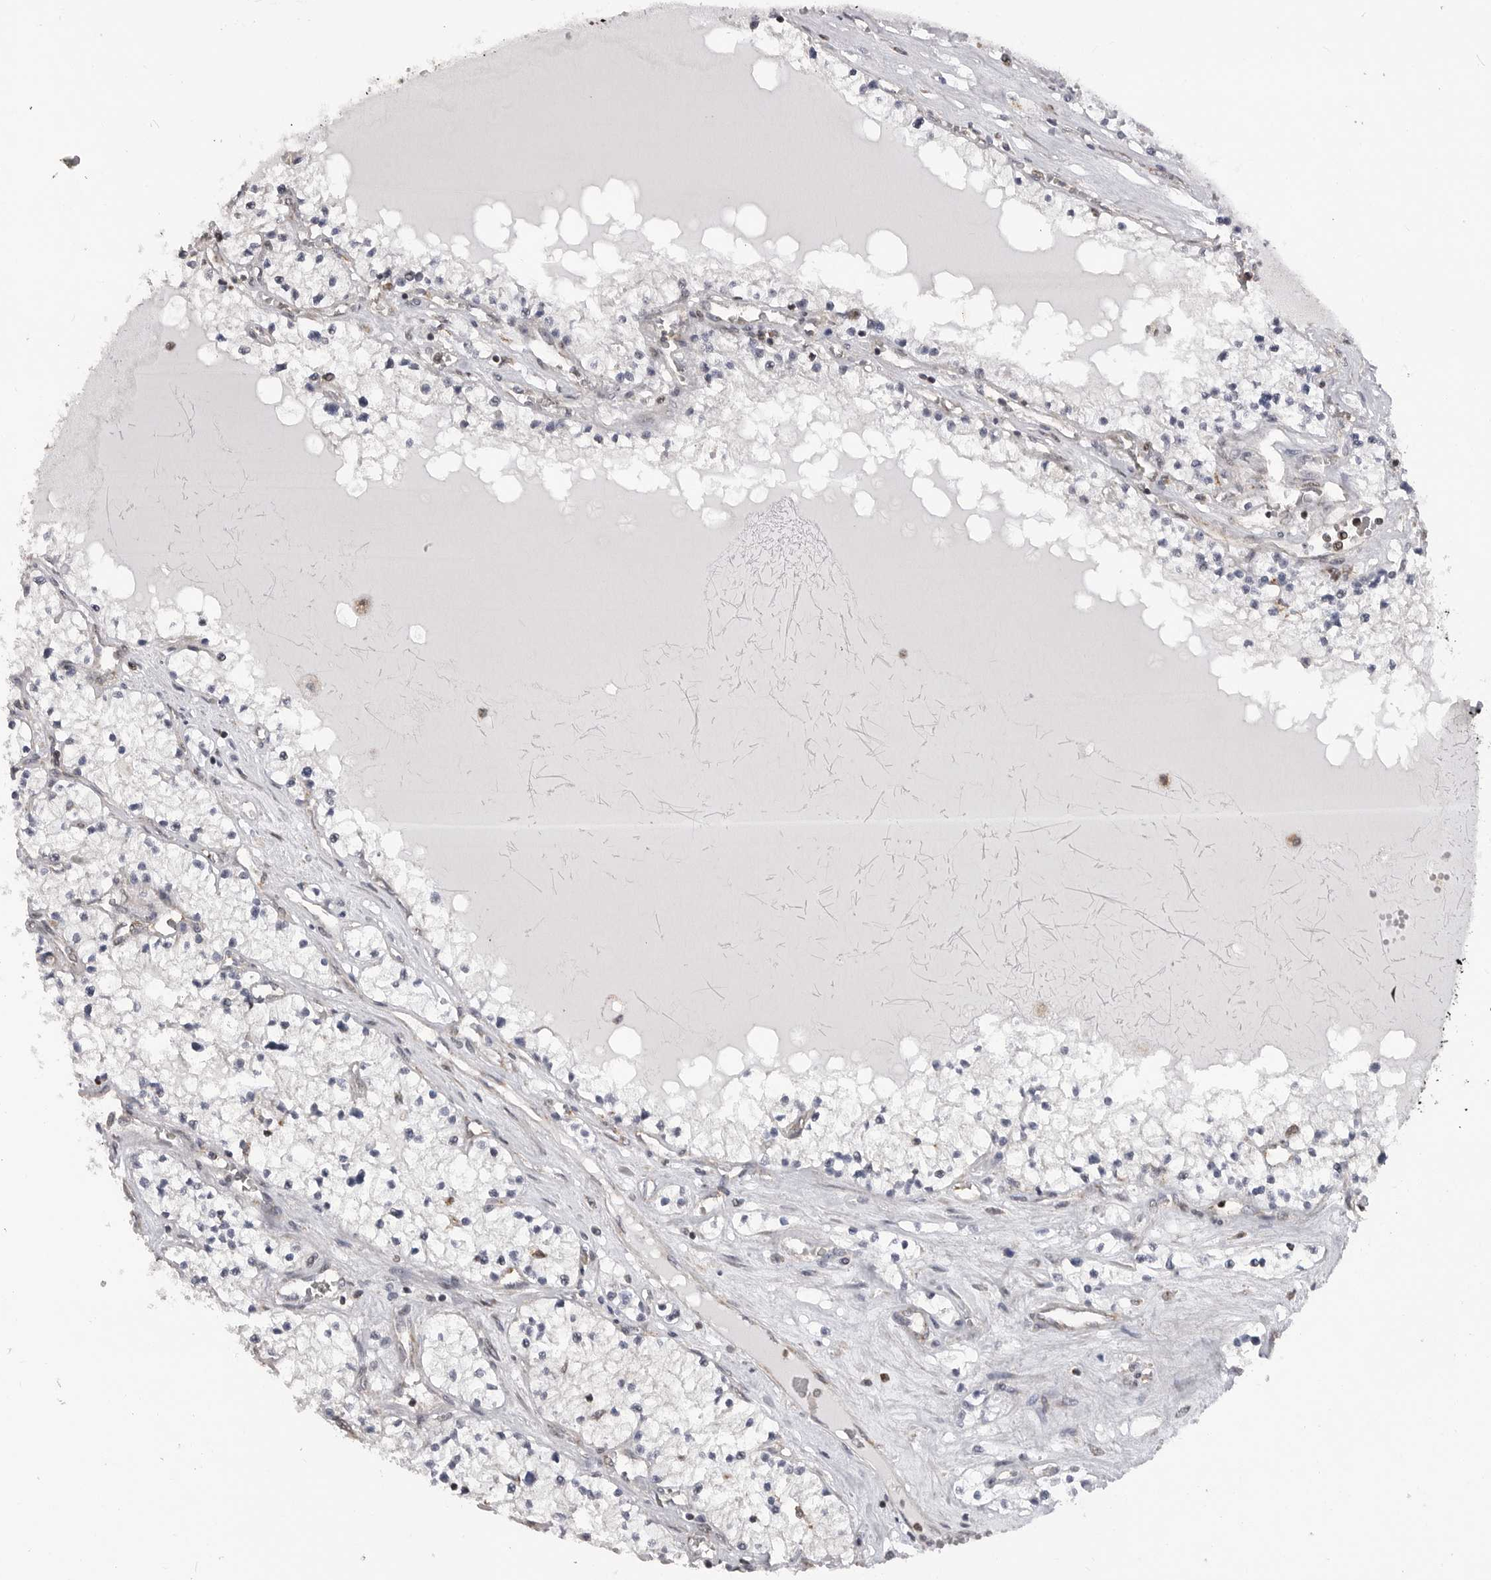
{"staining": {"intensity": "negative", "quantity": "none", "location": "none"}, "tissue": "renal cancer", "cell_type": "Tumor cells", "image_type": "cancer", "snomed": [{"axis": "morphology", "description": "Normal tissue, NOS"}, {"axis": "morphology", "description": "Adenocarcinoma, NOS"}, {"axis": "topography", "description": "Kidney"}], "caption": "Immunohistochemistry (IHC) histopathology image of adenocarcinoma (renal) stained for a protein (brown), which demonstrates no positivity in tumor cells. (DAB (3,3'-diaminobenzidine) immunohistochemistry (IHC) with hematoxylin counter stain).", "gene": "SMARCC1", "patient": {"sex": "male", "age": 68}}